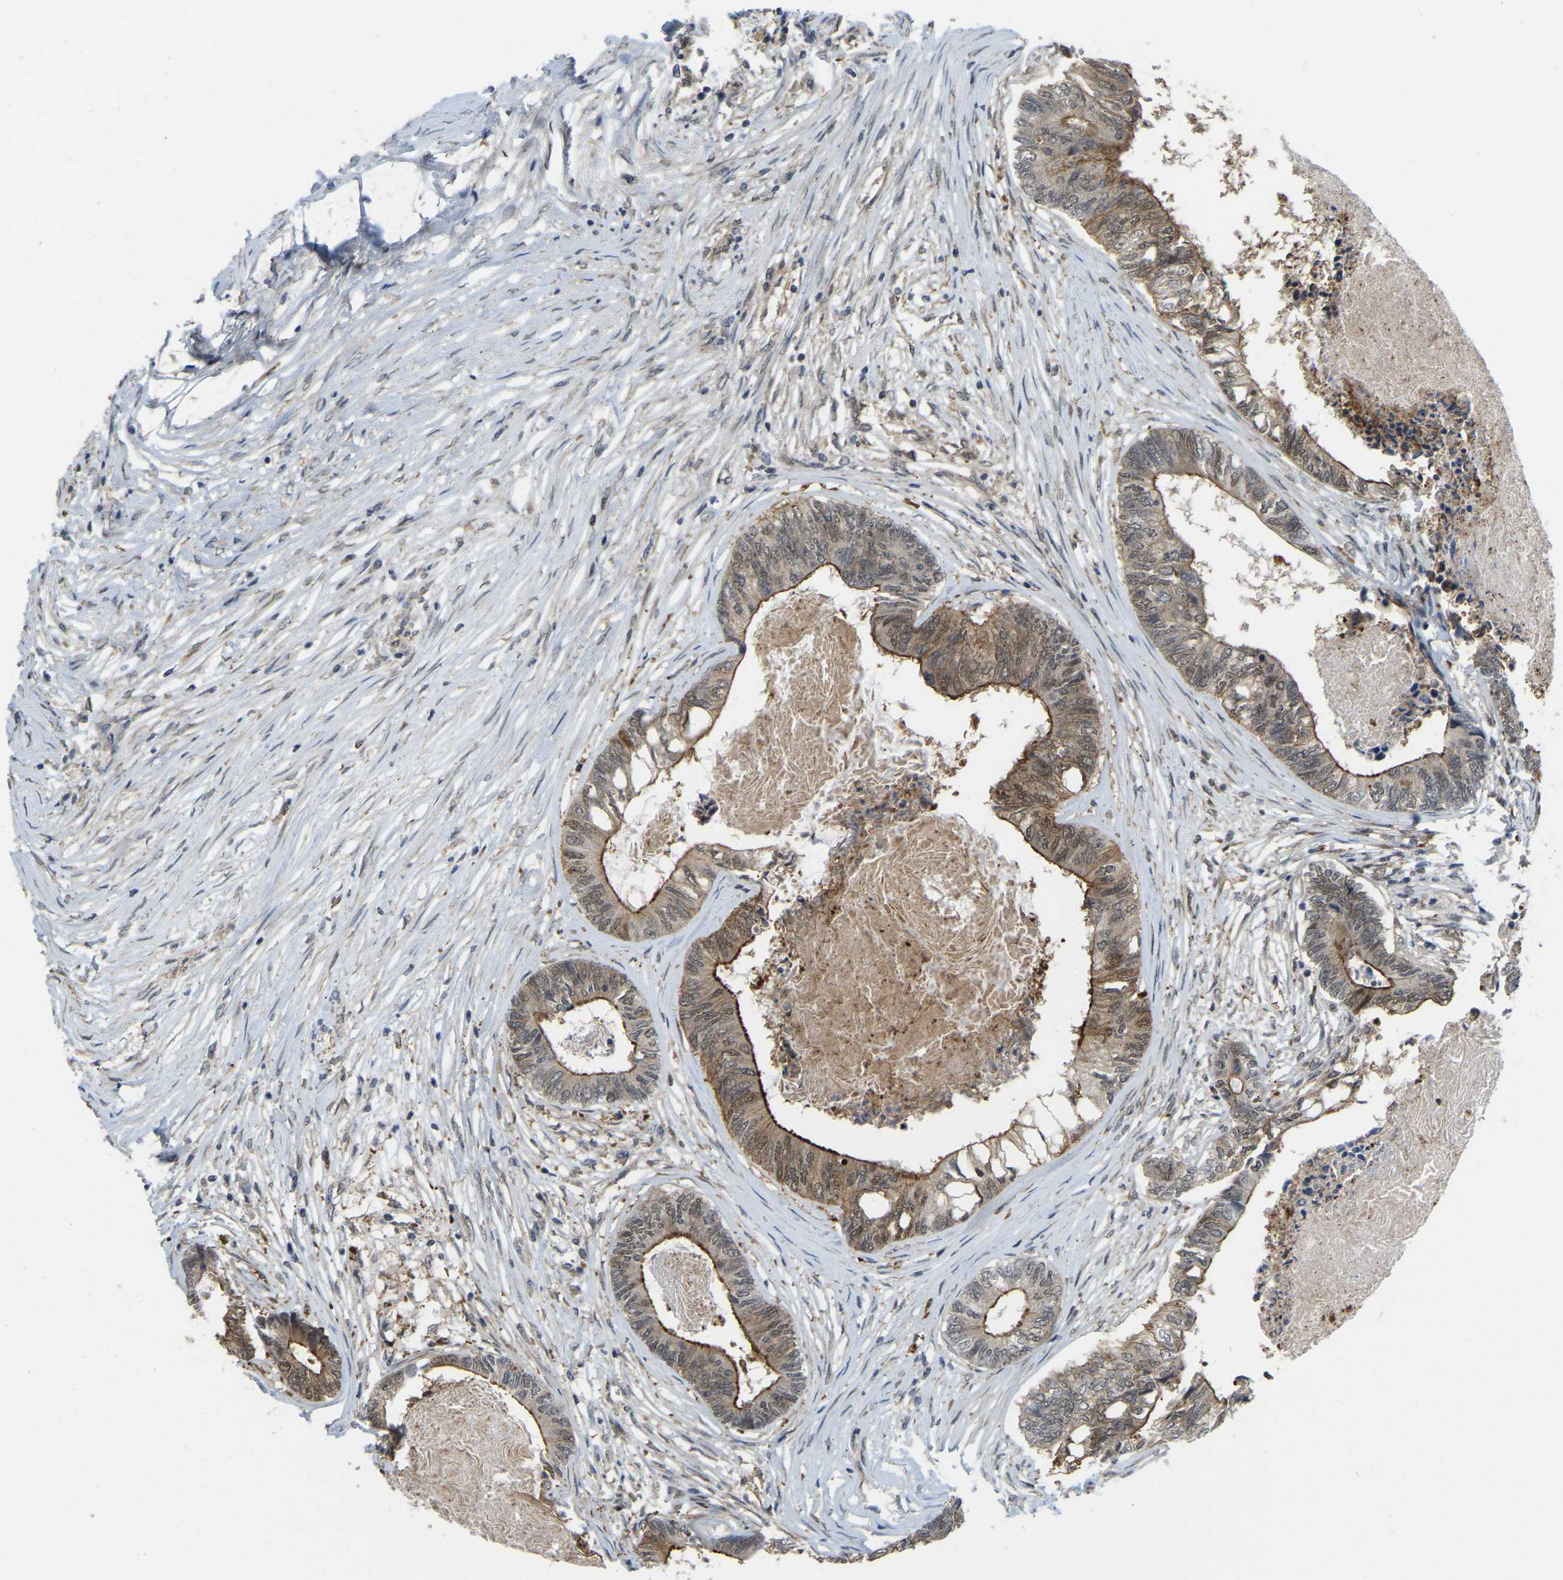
{"staining": {"intensity": "moderate", "quantity": ">75%", "location": "cytoplasmic/membranous,nuclear"}, "tissue": "colorectal cancer", "cell_type": "Tumor cells", "image_type": "cancer", "snomed": [{"axis": "morphology", "description": "Adenocarcinoma, NOS"}, {"axis": "topography", "description": "Rectum"}], "caption": "Tumor cells display medium levels of moderate cytoplasmic/membranous and nuclear staining in approximately >75% of cells in colorectal cancer (adenocarcinoma).", "gene": "SERPINB5", "patient": {"sex": "male", "age": 63}}